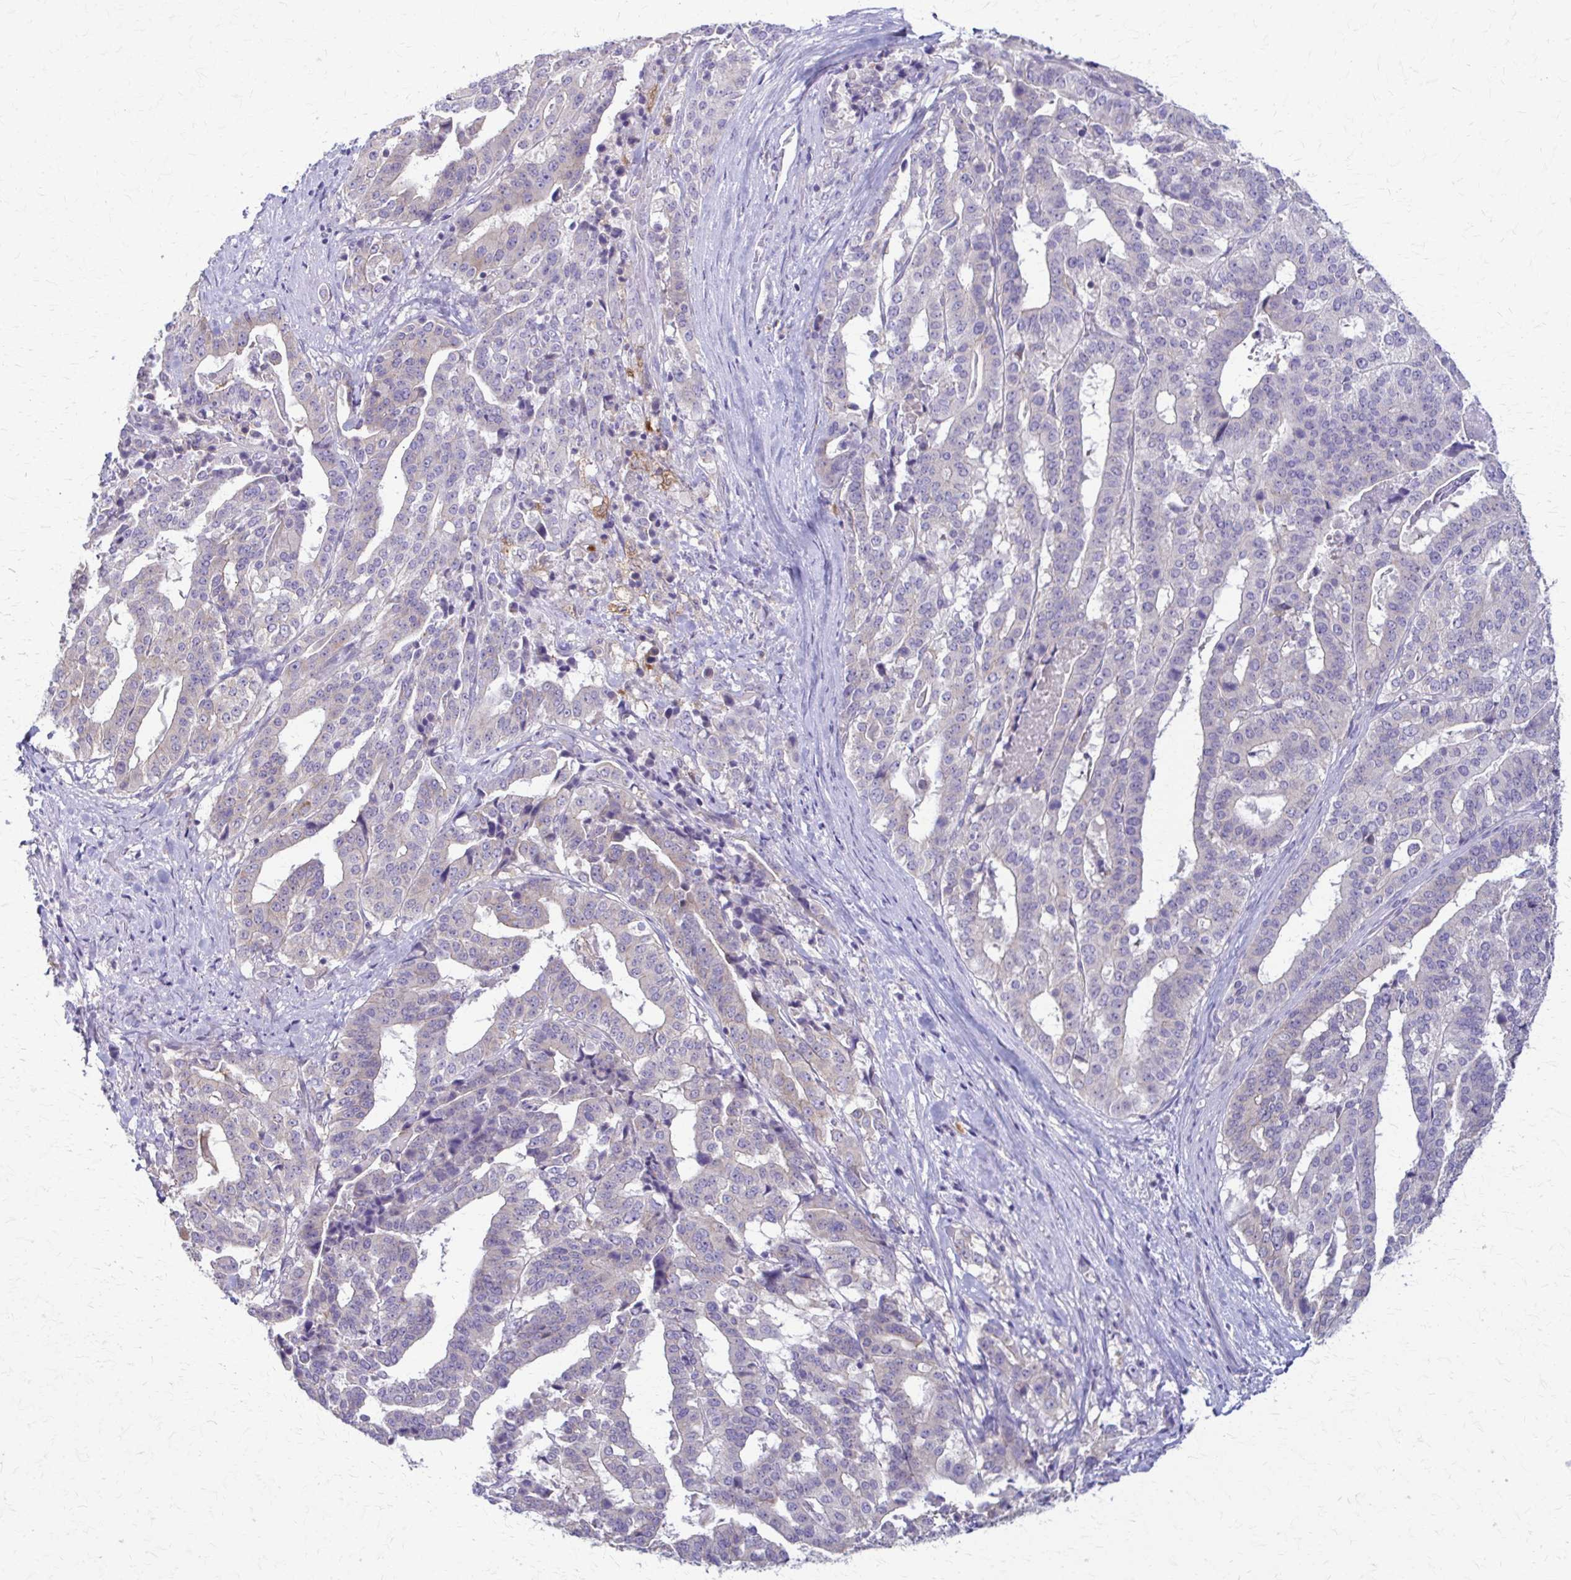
{"staining": {"intensity": "negative", "quantity": "none", "location": "none"}, "tissue": "stomach cancer", "cell_type": "Tumor cells", "image_type": "cancer", "snomed": [{"axis": "morphology", "description": "Adenocarcinoma, NOS"}, {"axis": "topography", "description": "Stomach"}], "caption": "A high-resolution photomicrograph shows immunohistochemistry staining of stomach adenocarcinoma, which shows no significant staining in tumor cells.", "gene": "PIK3AP1", "patient": {"sex": "male", "age": 48}}